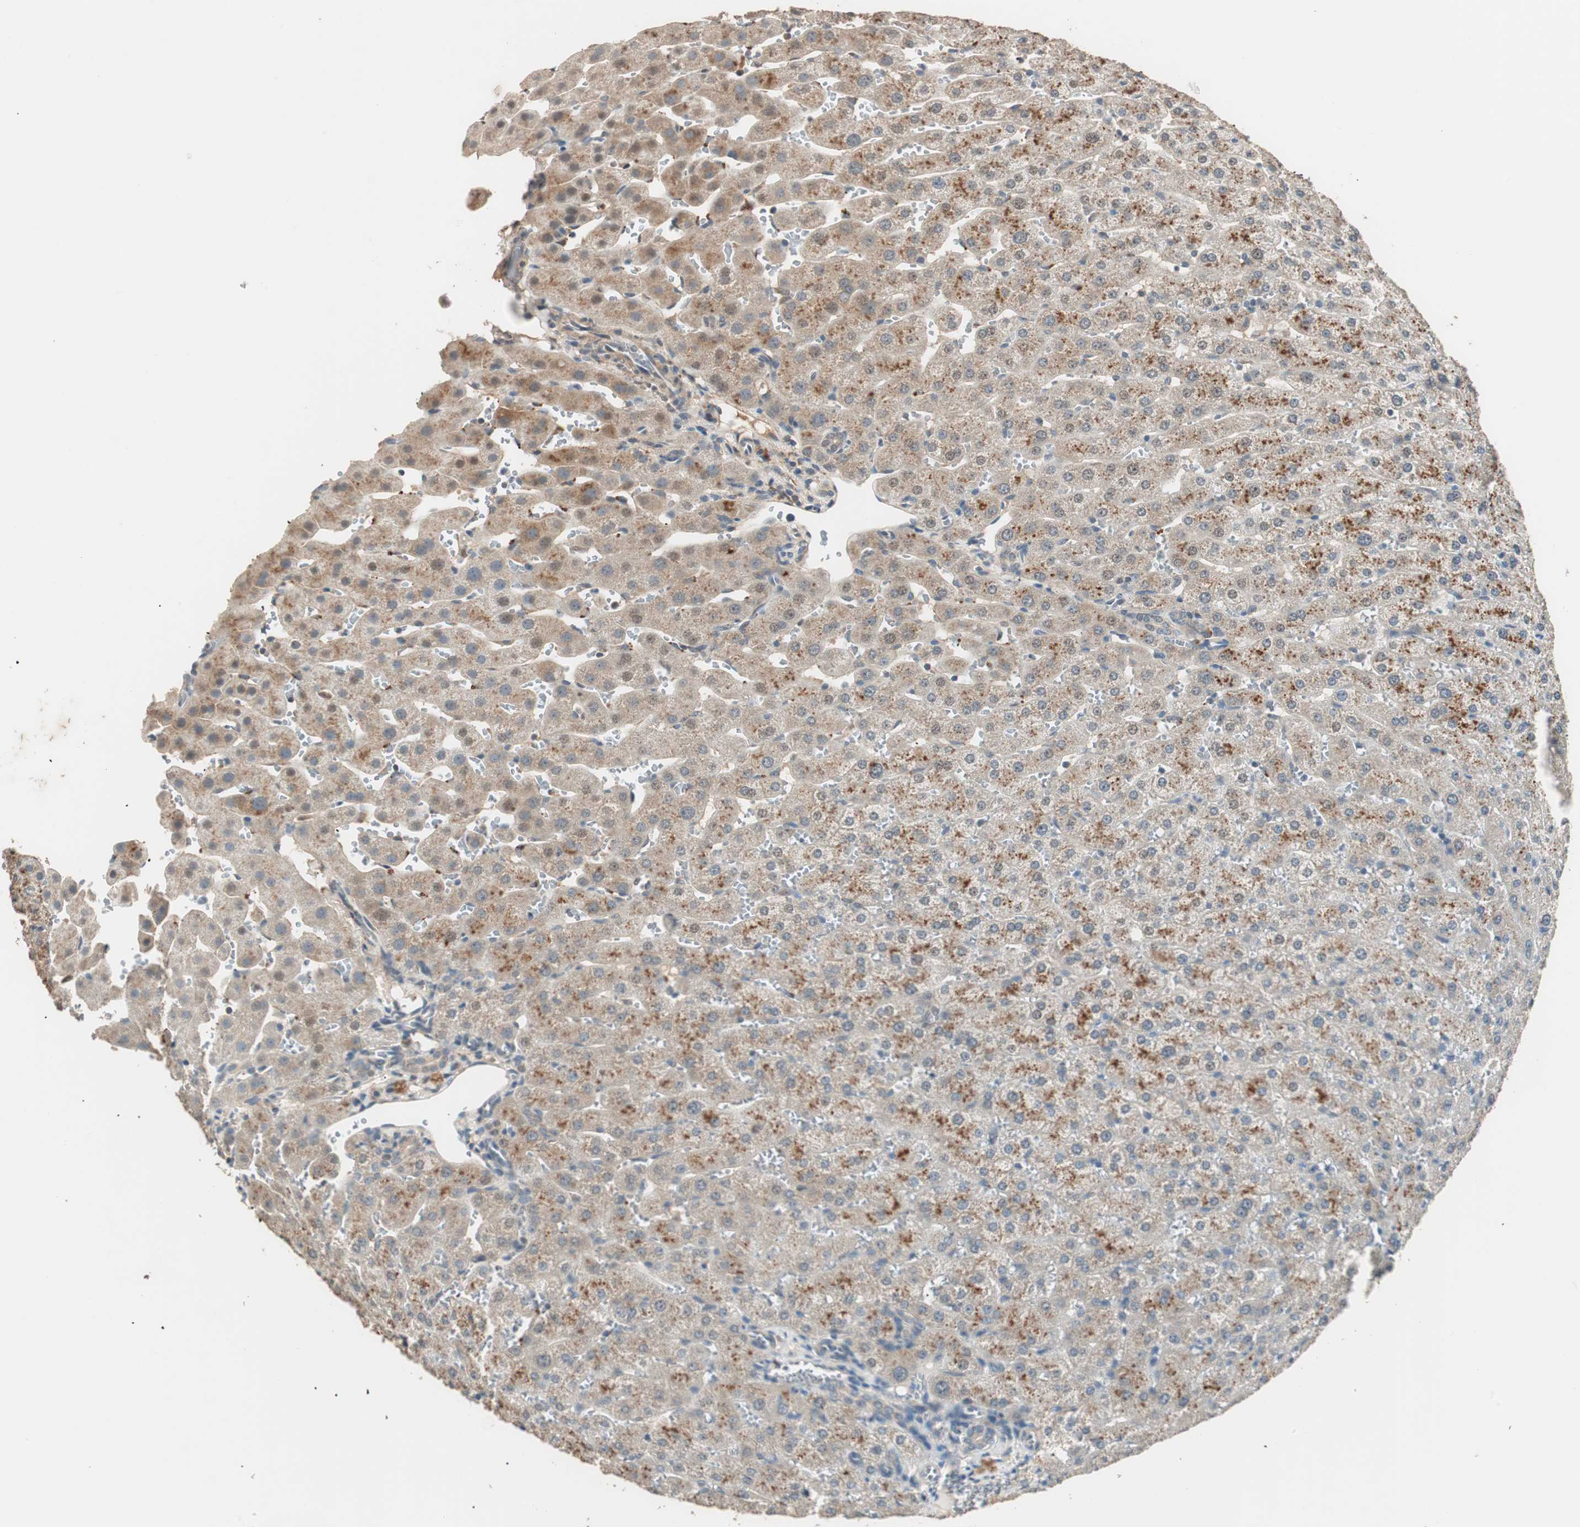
{"staining": {"intensity": "weak", "quantity": ">75%", "location": "cytoplasmic/membranous"}, "tissue": "liver", "cell_type": "Cholangiocytes", "image_type": "normal", "snomed": [{"axis": "morphology", "description": "Normal tissue, NOS"}, {"axis": "morphology", "description": "Fibrosis, NOS"}, {"axis": "topography", "description": "Liver"}], "caption": "Brown immunohistochemical staining in normal liver shows weak cytoplasmic/membranous positivity in about >75% of cholangiocytes.", "gene": "NFRKB", "patient": {"sex": "female", "age": 29}}